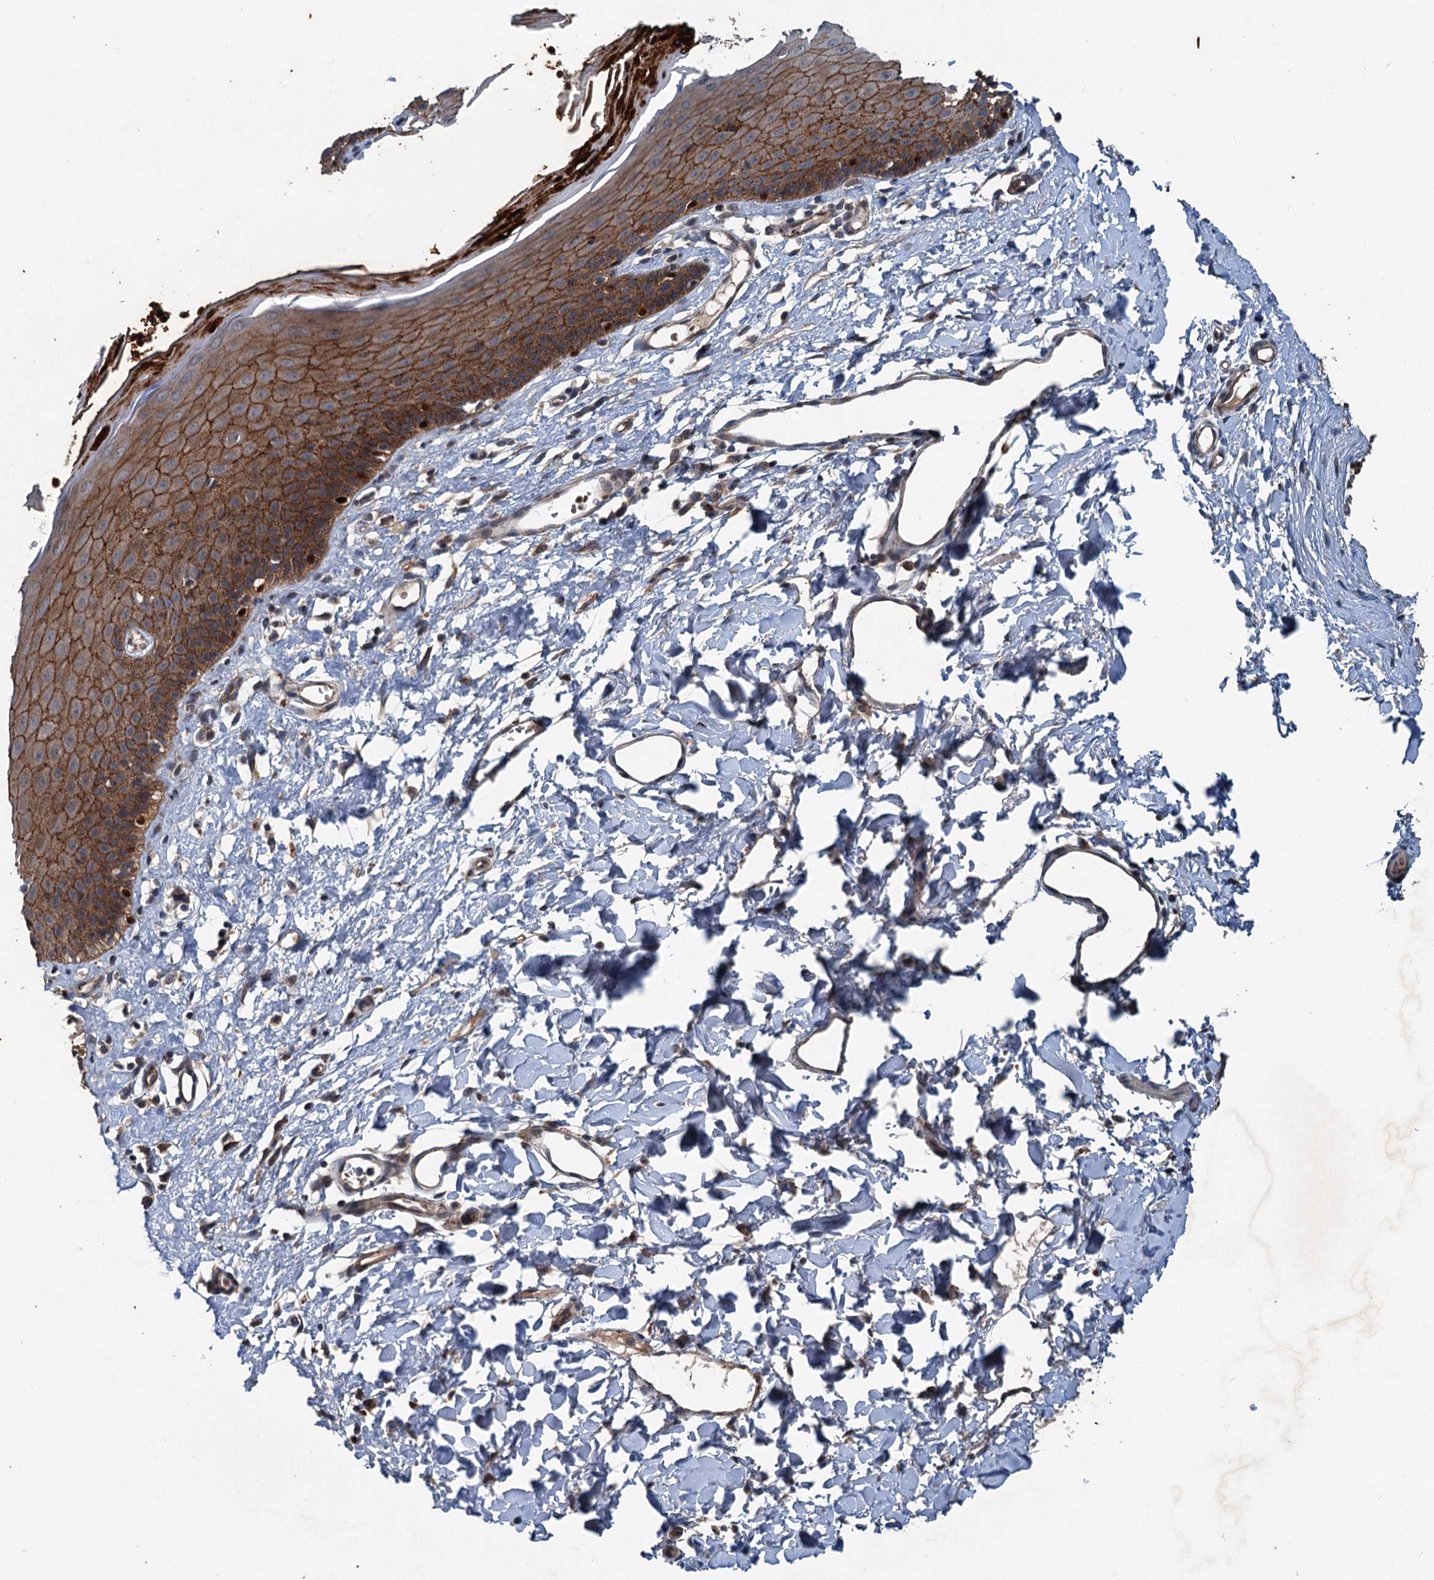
{"staining": {"intensity": "moderate", "quantity": ">75%", "location": "cytoplasmic/membranous"}, "tissue": "skin", "cell_type": "Epidermal cells", "image_type": "normal", "snomed": [{"axis": "morphology", "description": "Normal tissue, NOS"}, {"axis": "topography", "description": "Vulva"}], "caption": "Immunohistochemical staining of normal skin exhibits medium levels of moderate cytoplasmic/membranous expression in approximately >75% of epidermal cells. (DAB (3,3'-diaminobenzidine) = brown stain, brightfield microscopy at high magnification).", "gene": "N4BP2L2", "patient": {"sex": "female", "age": 68}}